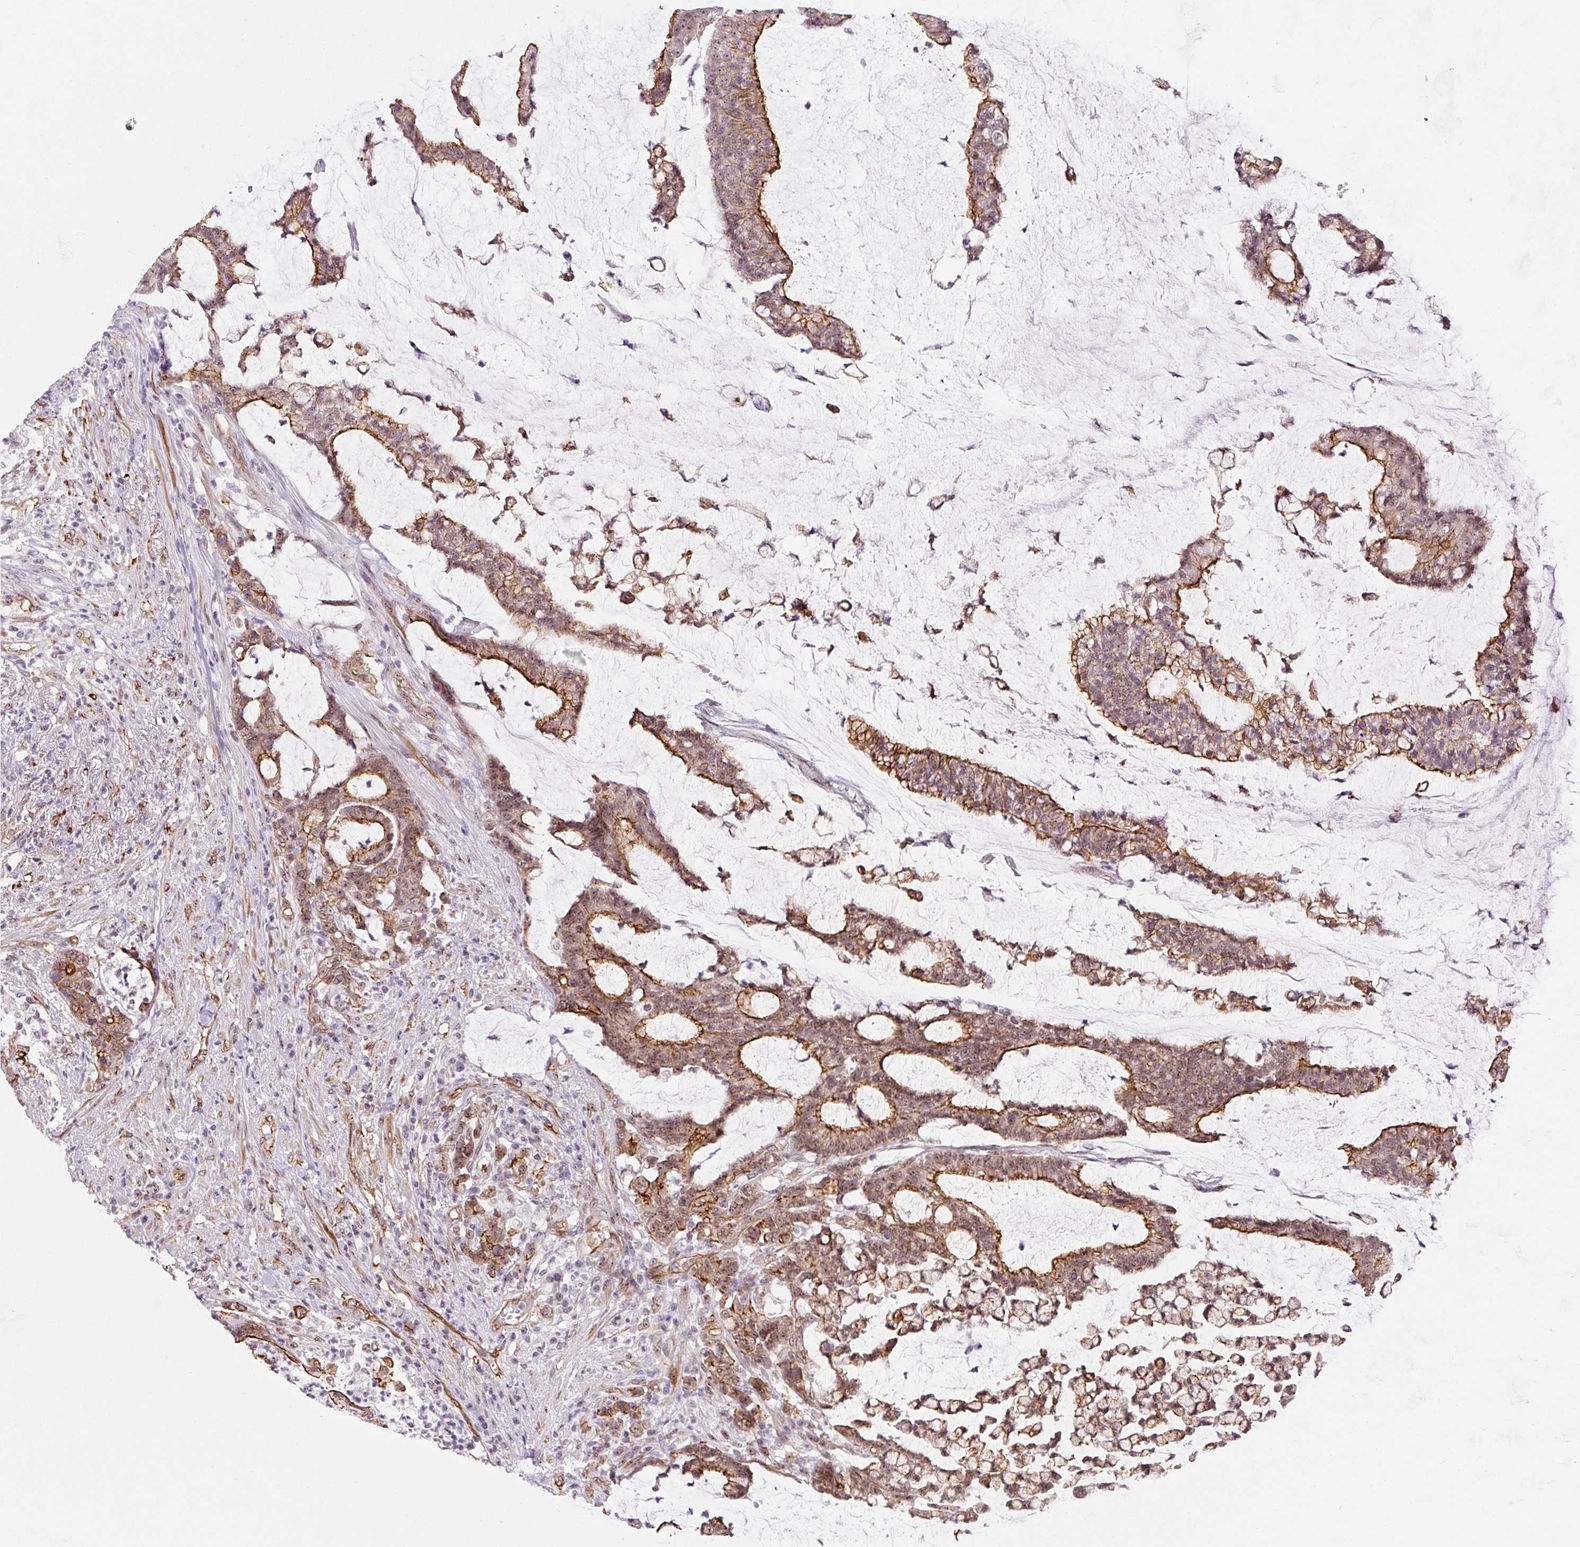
{"staining": {"intensity": "moderate", "quantity": ">75%", "location": "cytoplasmic/membranous,nuclear"}, "tissue": "colorectal cancer", "cell_type": "Tumor cells", "image_type": "cancer", "snomed": [{"axis": "morphology", "description": "Adenocarcinoma, NOS"}, {"axis": "topography", "description": "Colon"}], "caption": "Tumor cells exhibit medium levels of moderate cytoplasmic/membranous and nuclear positivity in about >75% of cells in colorectal adenocarcinoma.", "gene": "MYO5C", "patient": {"sex": "female", "age": 84}}